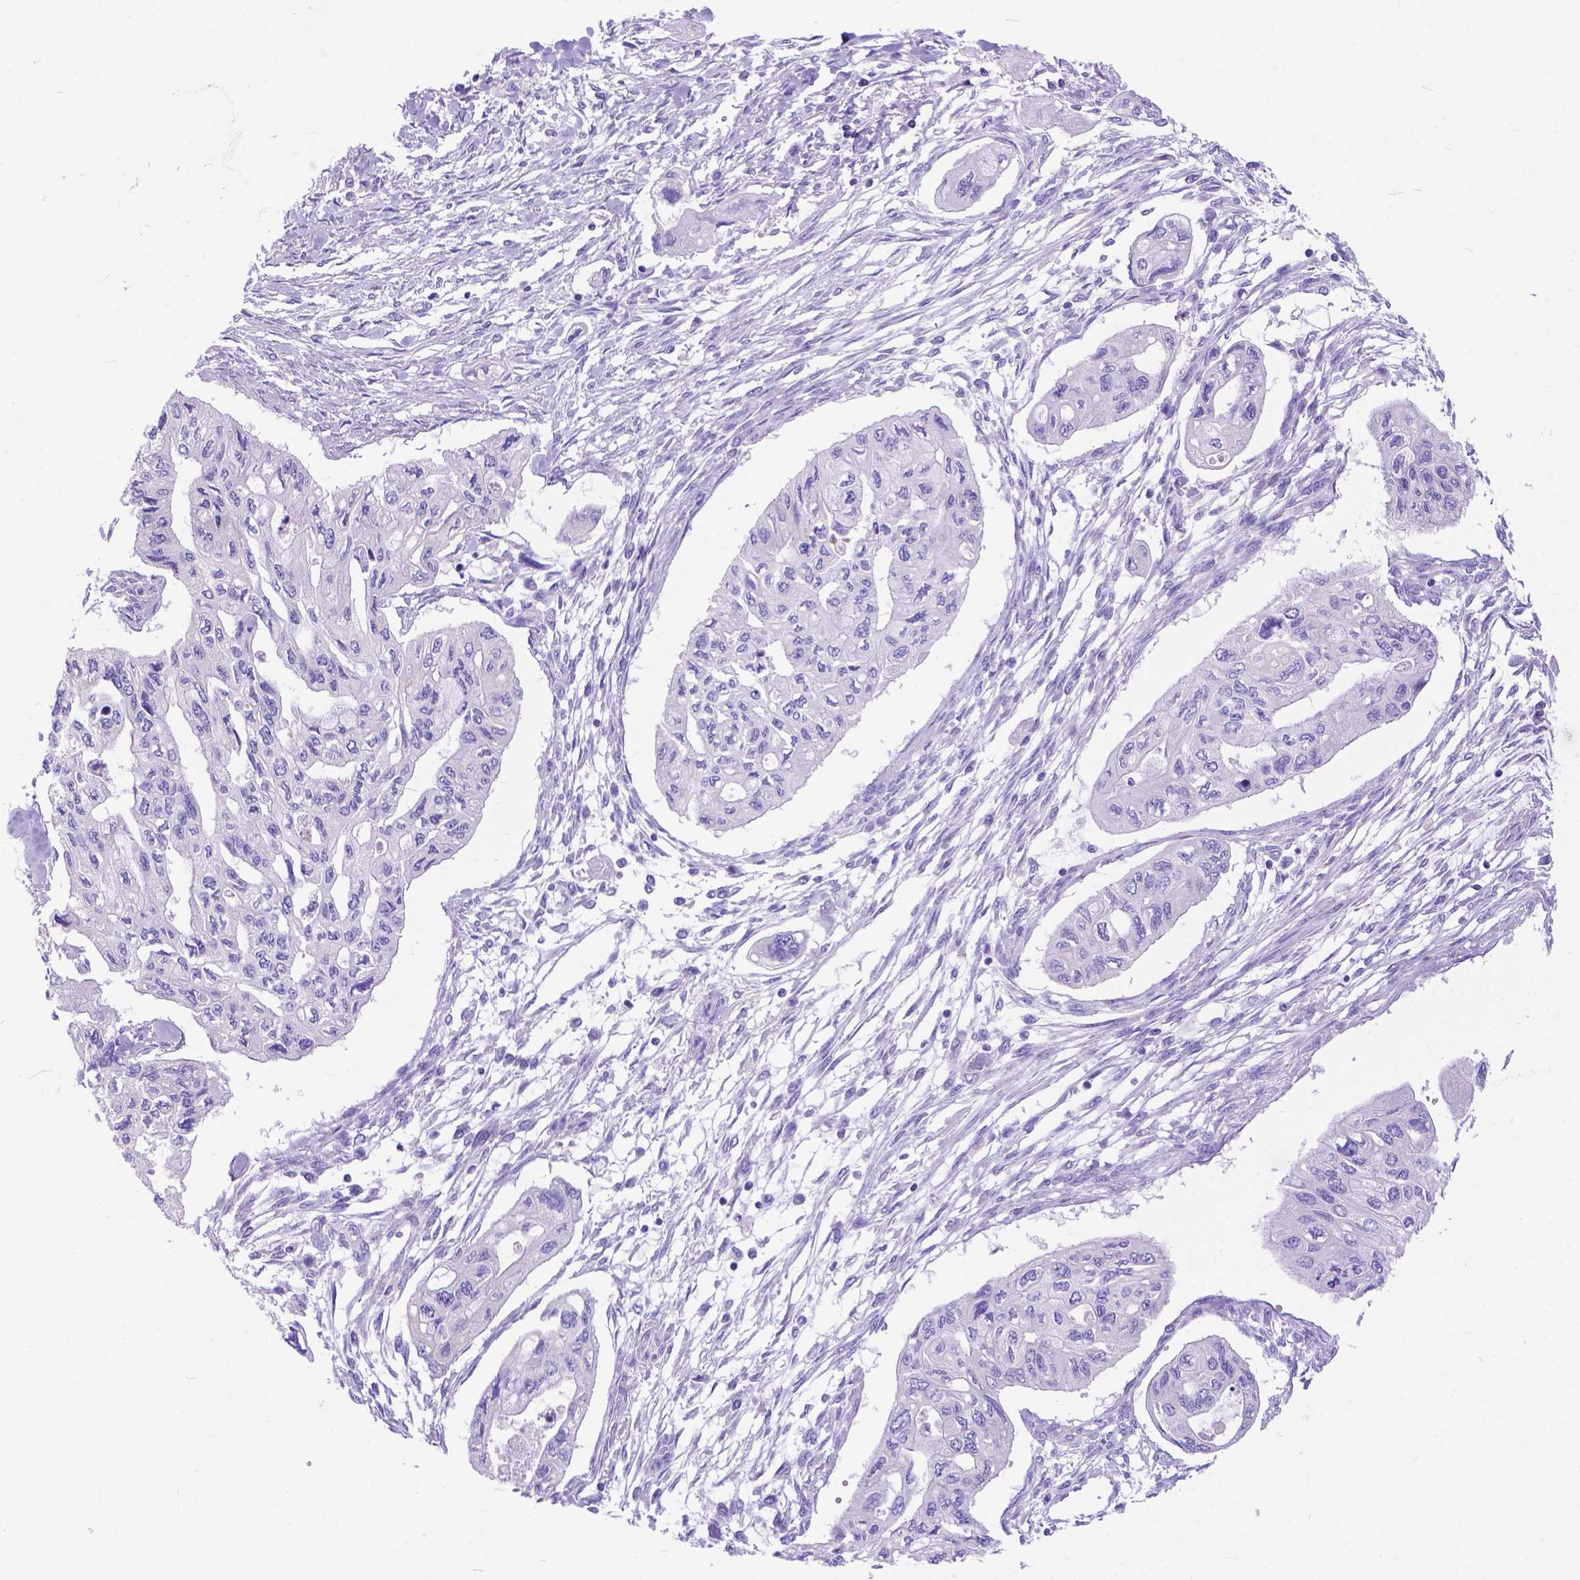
{"staining": {"intensity": "negative", "quantity": "none", "location": "none"}, "tissue": "pancreatic cancer", "cell_type": "Tumor cells", "image_type": "cancer", "snomed": [{"axis": "morphology", "description": "Adenocarcinoma, NOS"}, {"axis": "topography", "description": "Pancreas"}], "caption": "The IHC image has no significant staining in tumor cells of pancreatic adenocarcinoma tissue.", "gene": "DHRS2", "patient": {"sex": "female", "age": 76}}